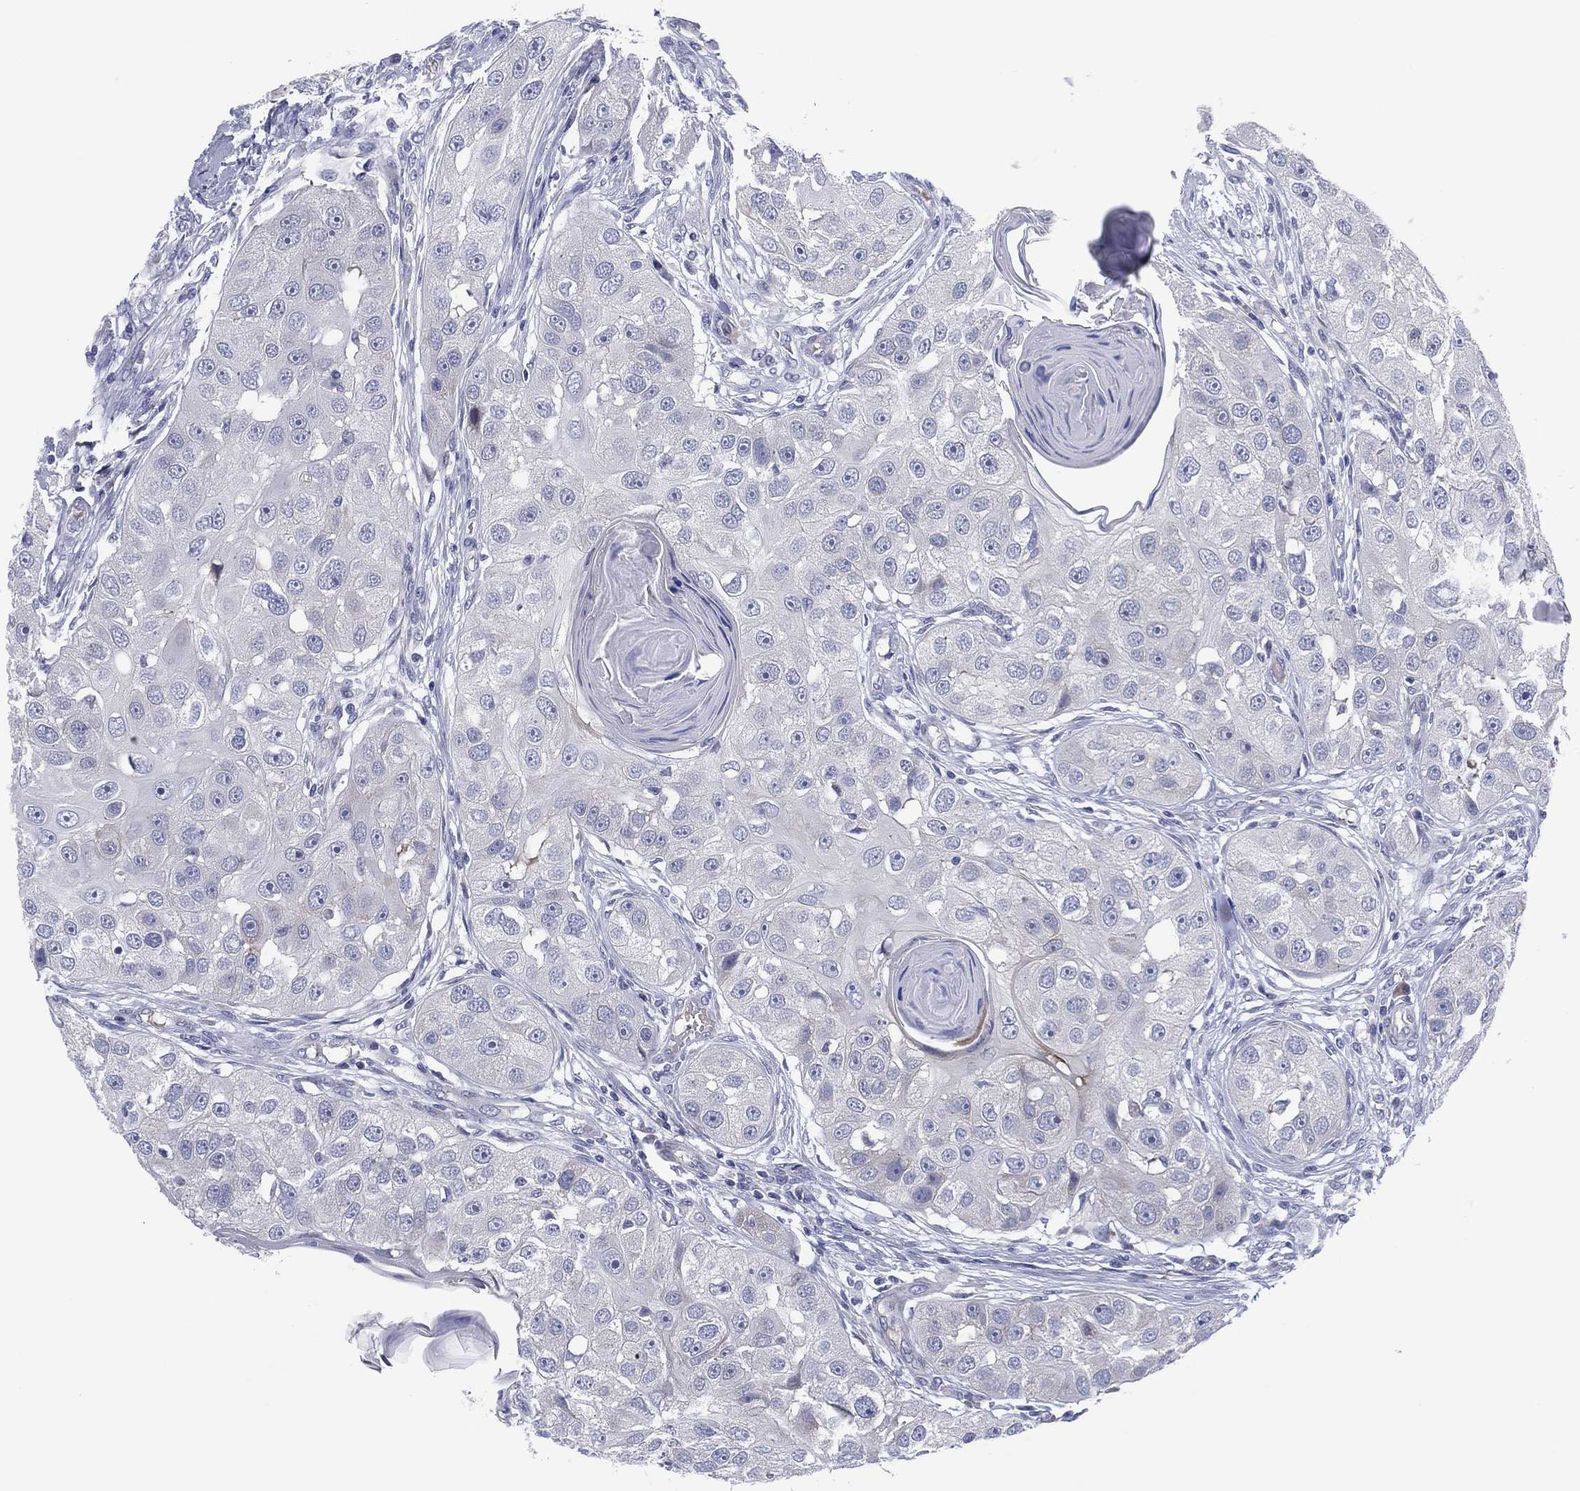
{"staining": {"intensity": "negative", "quantity": "none", "location": "none"}, "tissue": "head and neck cancer", "cell_type": "Tumor cells", "image_type": "cancer", "snomed": [{"axis": "morphology", "description": "Normal tissue, NOS"}, {"axis": "morphology", "description": "Squamous cell carcinoma, NOS"}, {"axis": "topography", "description": "Skeletal muscle"}, {"axis": "topography", "description": "Head-Neck"}], "caption": "An immunohistochemistry (IHC) micrograph of head and neck squamous cell carcinoma is shown. There is no staining in tumor cells of head and neck squamous cell carcinoma.", "gene": "HEATR4", "patient": {"sex": "male", "age": 51}}